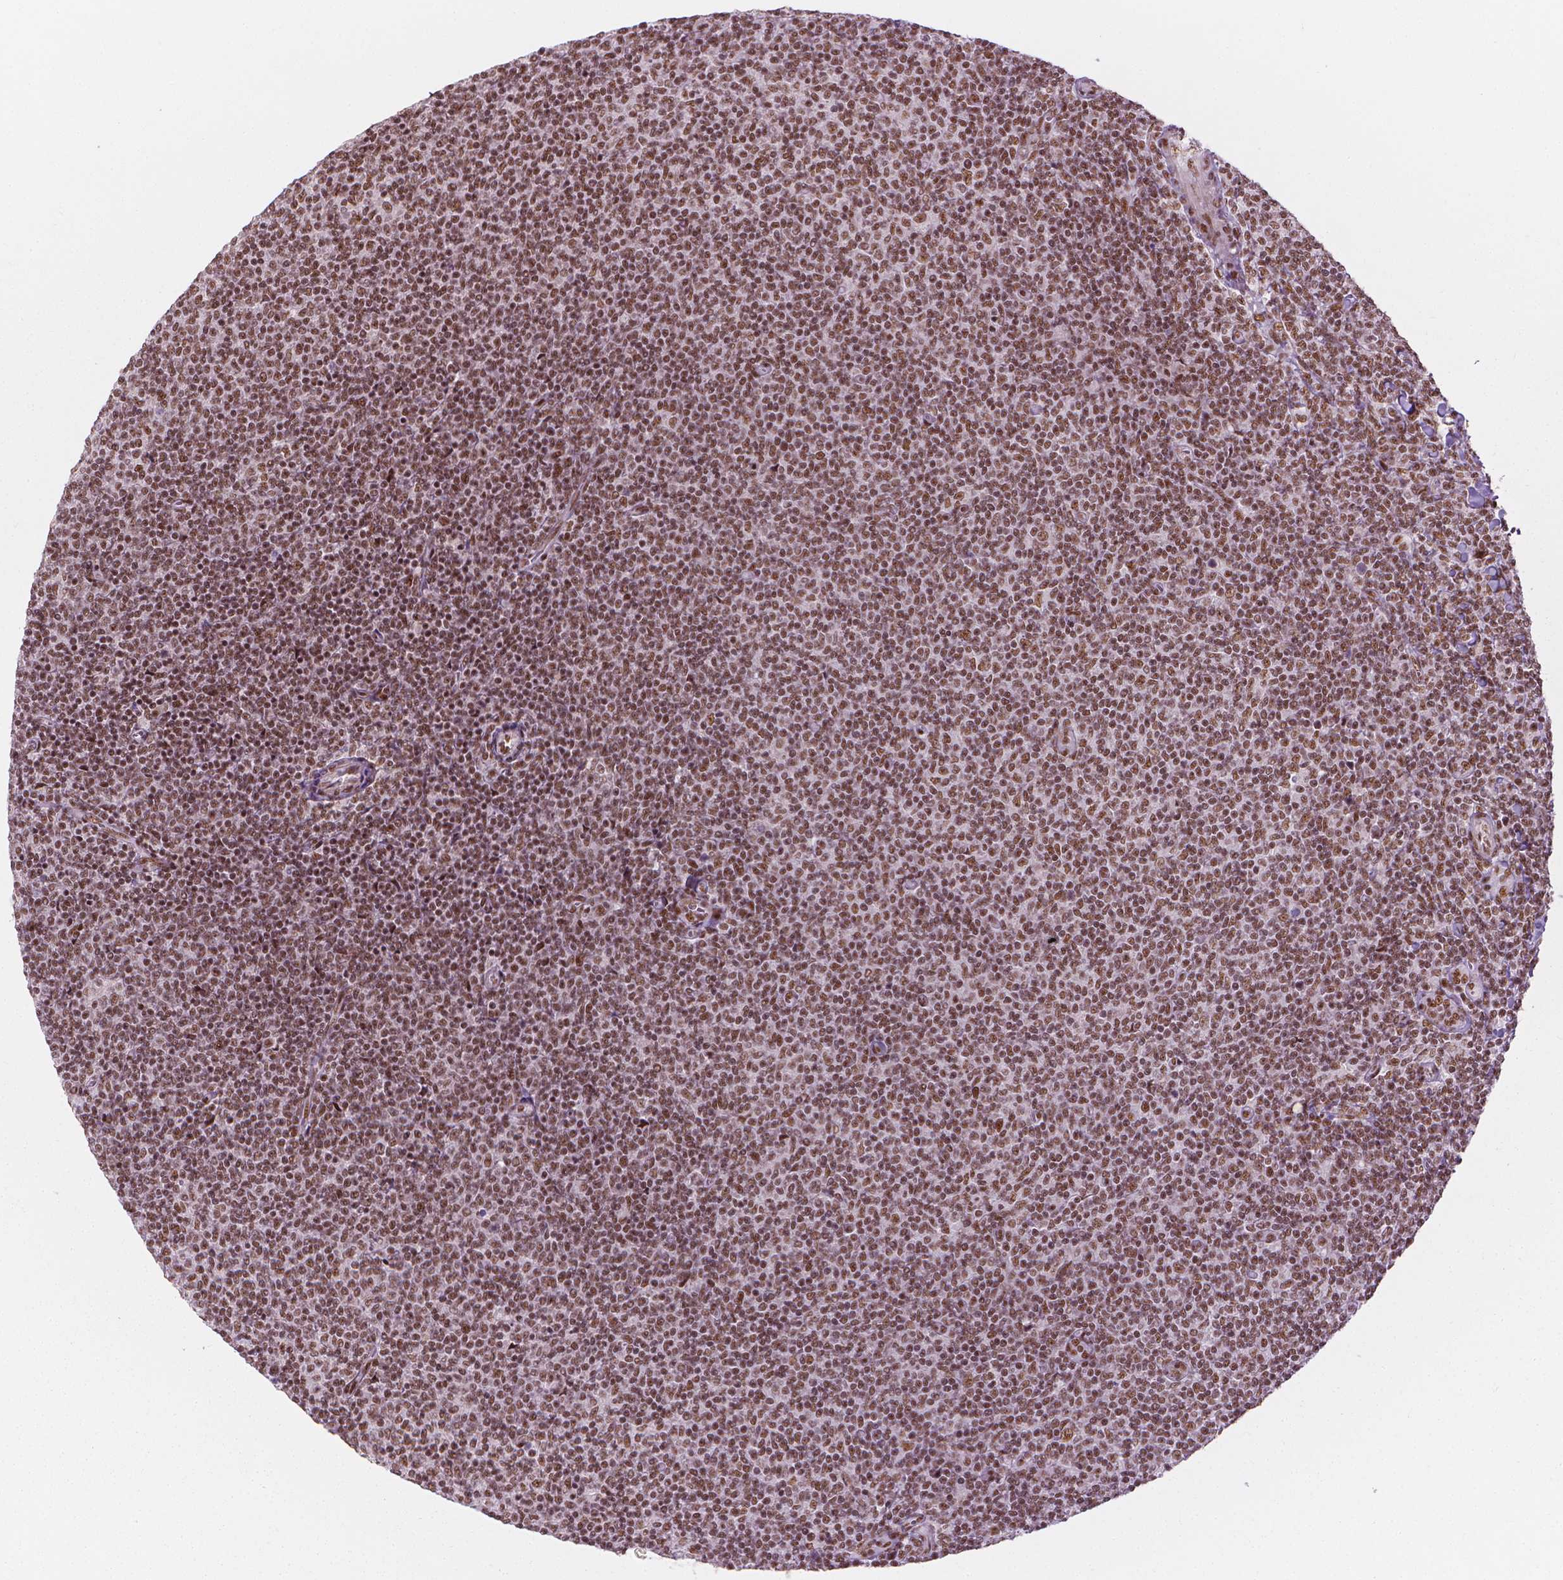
{"staining": {"intensity": "moderate", "quantity": ">75%", "location": "nuclear"}, "tissue": "lymphoma", "cell_type": "Tumor cells", "image_type": "cancer", "snomed": [{"axis": "morphology", "description": "Malignant lymphoma, non-Hodgkin's type, Low grade"}, {"axis": "topography", "description": "Lymph node"}], "caption": "Moderate nuclear protein positivity is appreciated in approximately >75% of tumor cells in lymphoma.", "gene": "ELF2", "patient": {"sex": "male", "age": 52}}